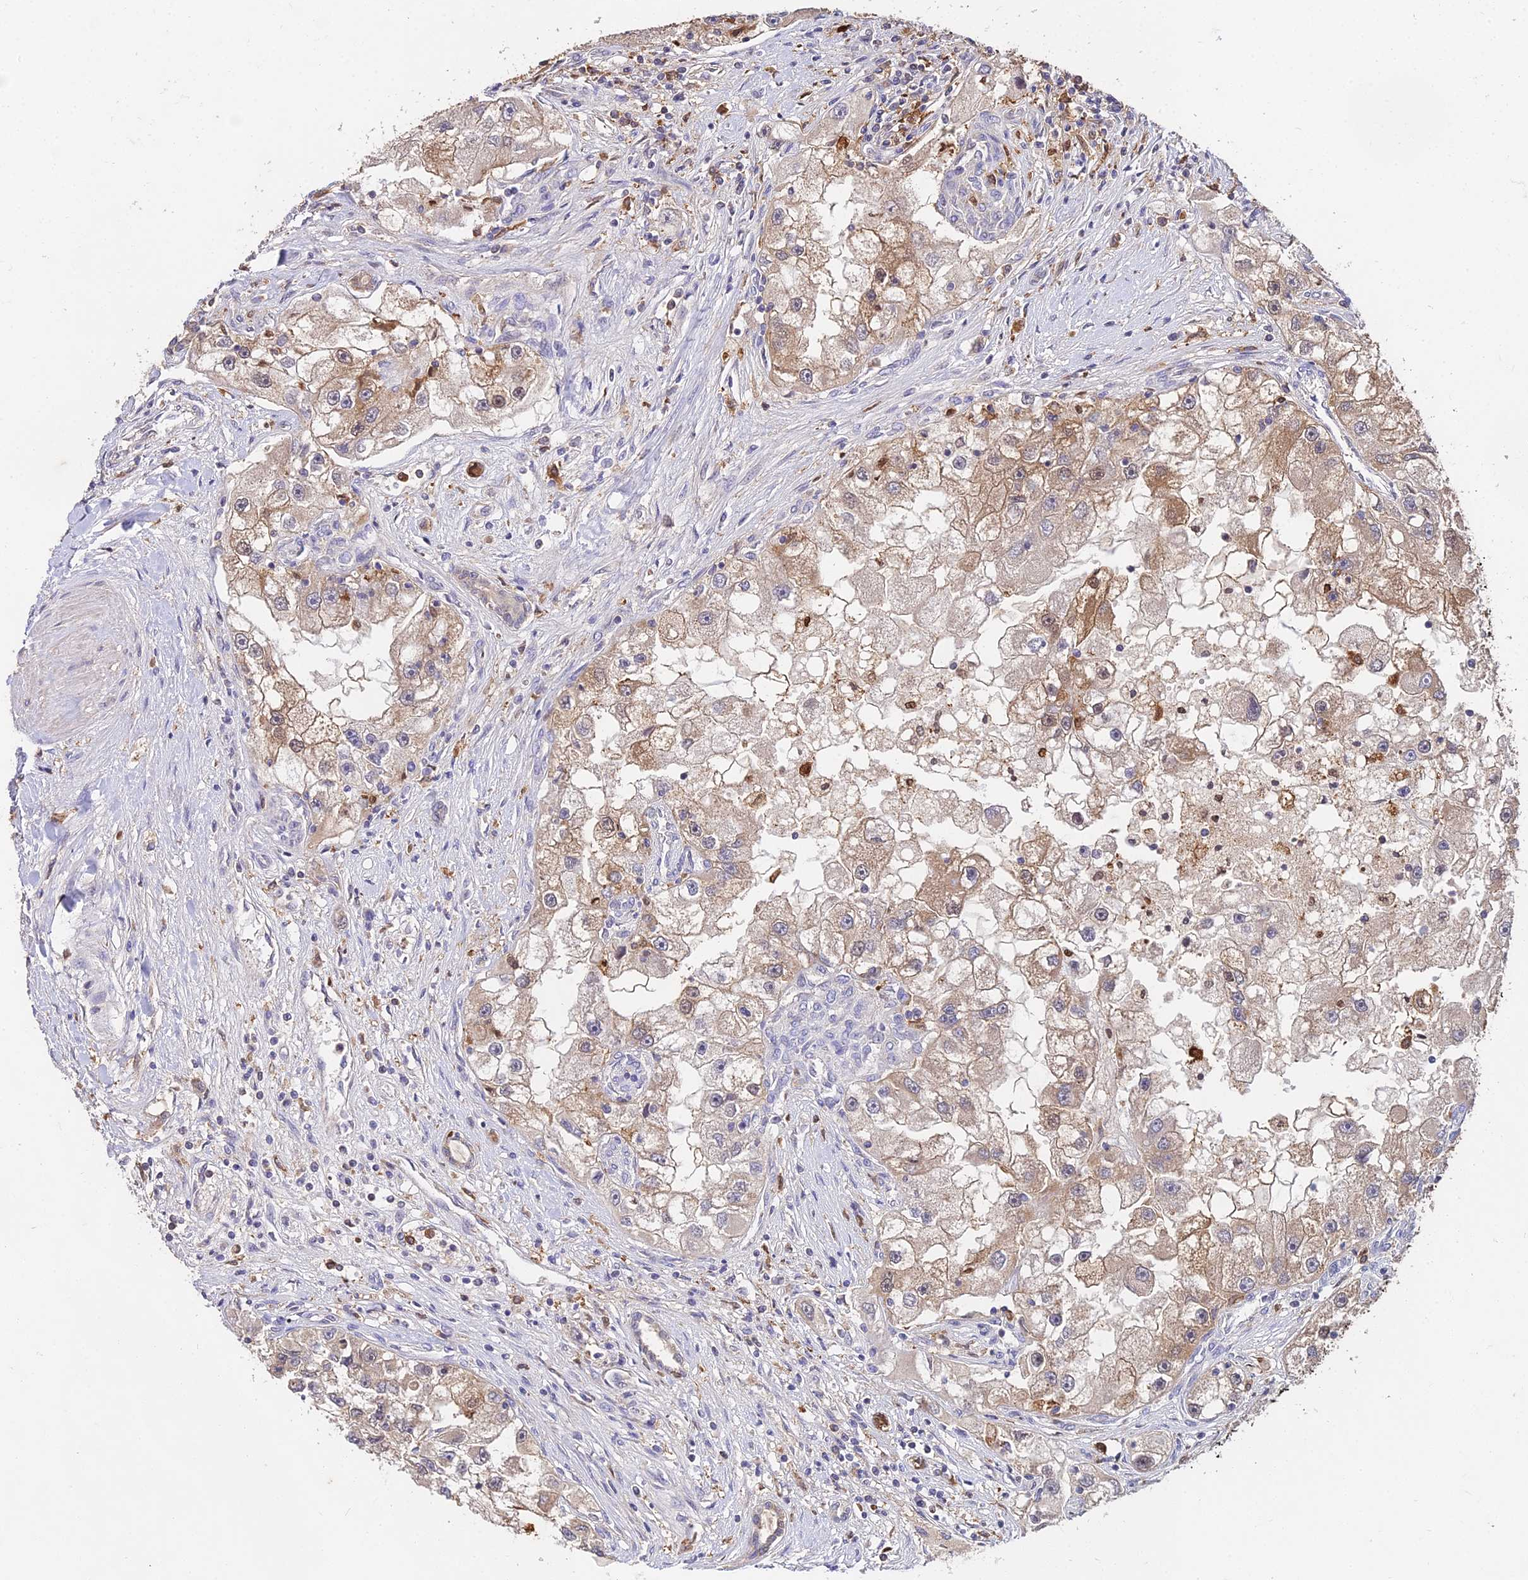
{"staining": {"intensity": "weak", "quantity": ">75%", "location": "cytoplasmic/membranous,nuclear"}, "tissue": "renal cancer", "cell_type": "Tumor cells", "image_type": "cancer", "snomed": [{"axis": "morphology", "description": "Adenocarcinoma, NOS"}, {"axis": "topography", "description": "Kidney"}], "caption": "Protein staining of renal cancer (adenocarcinoma) tissue demonstrates weak cytoplasmic/membranous and nuclear staining in approximately >75% of tumor cells.", "gene": "FBP1", "patient": {"sex": "male", "age": 63}}